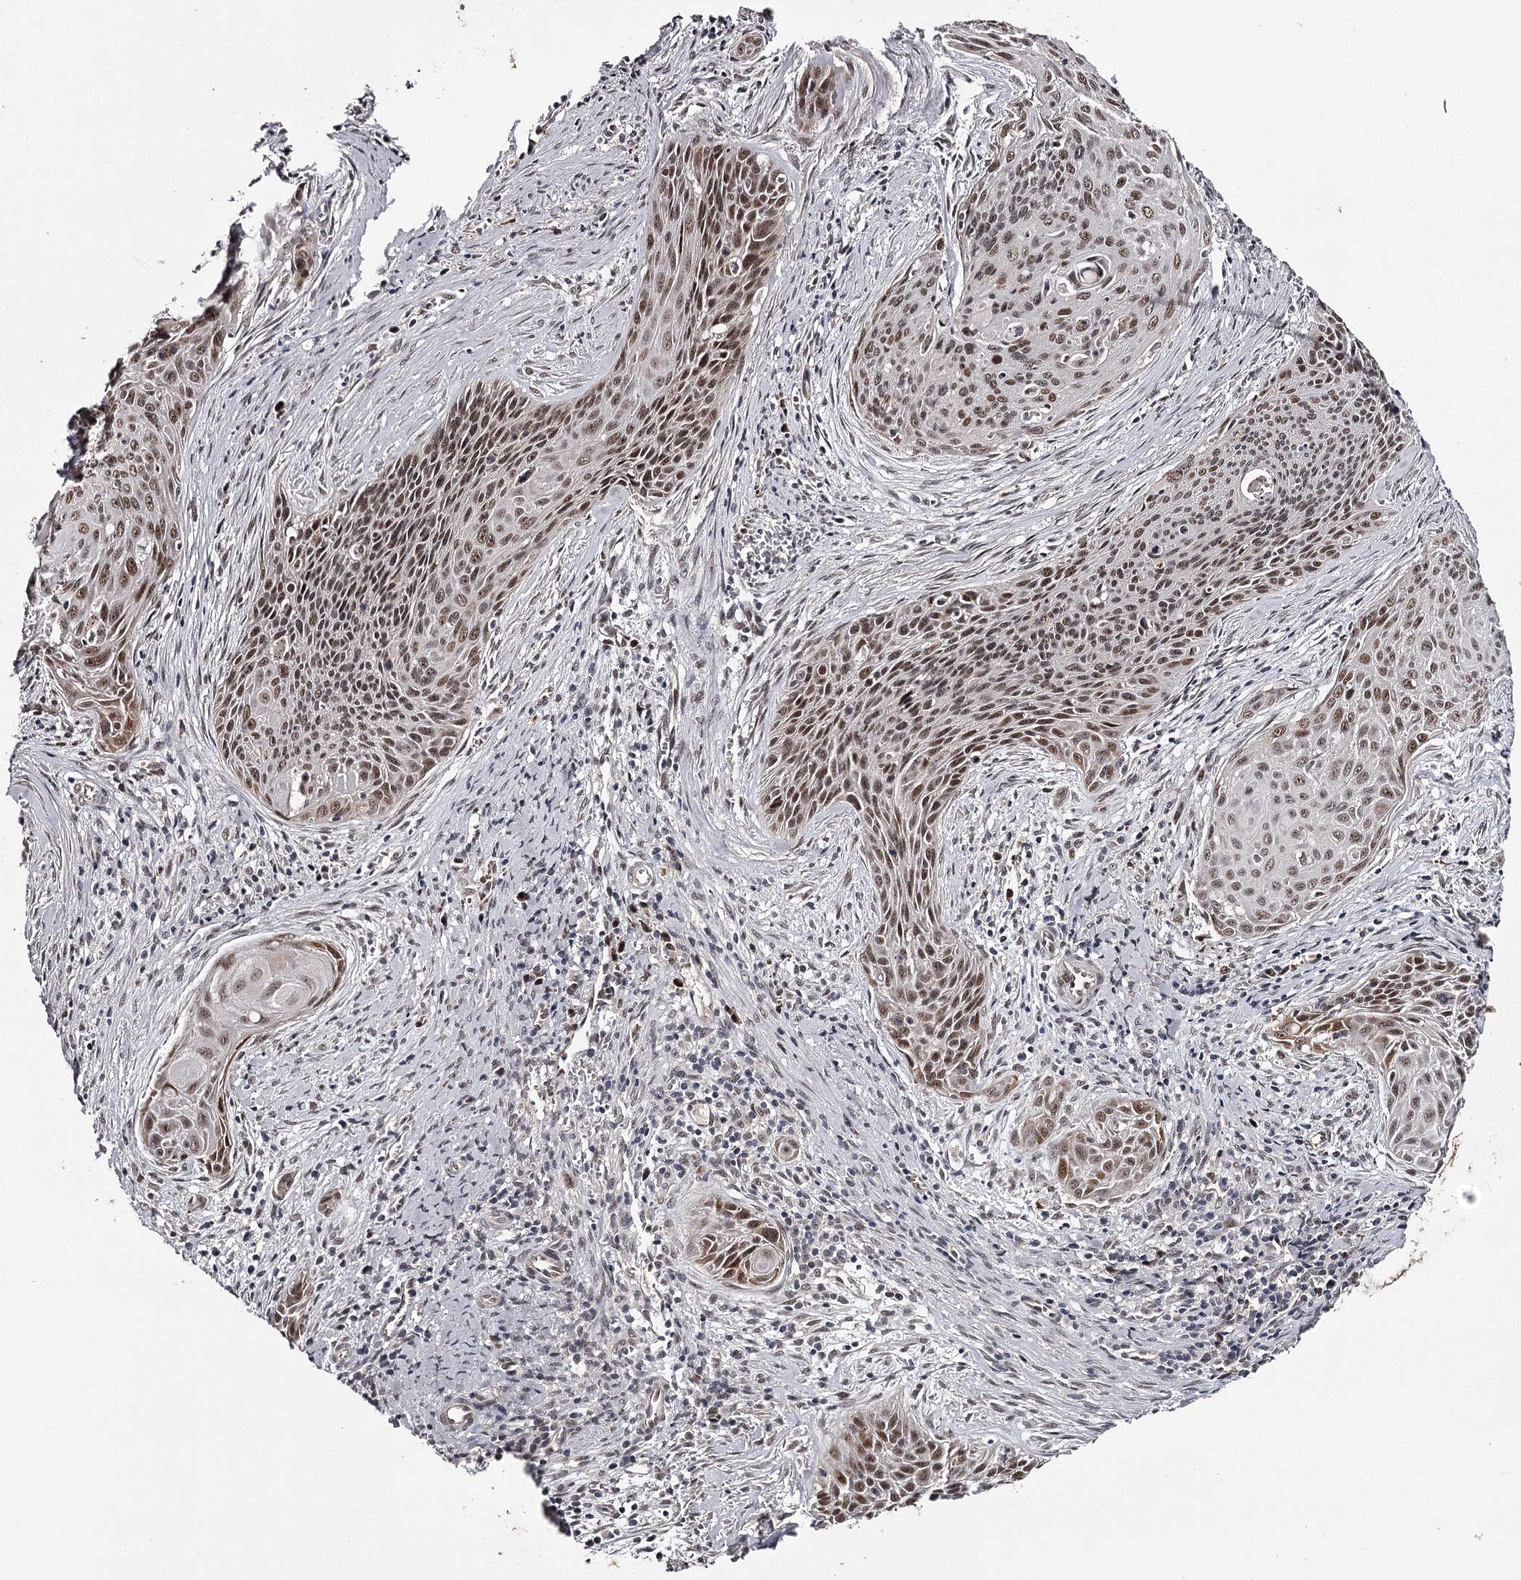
{"staining": {"intensity": "moderate", "quantity": ">75%", "location": "nuclear"}, "tissue": "cervical cancer", "cell_type": "Tumor cells", "image_type": "cancer", "snomed": [{"axis": "morphology", "description": "Squamous cell carcinoma, NOS"}, {"axis": "topography", "description": "Cervix"}], "caption": "DAB immunohistochemical staining of cervical cancer (squamous cell carcinoma) displays moderate nuclear protein expression in about >75% of tumor cells. (DAB (3,3'-diaminobenzidine) IHC with brightfield microscopy, high magnification).", "gene": "RNF44", "patient": {"sex": "female", "age": 55}}